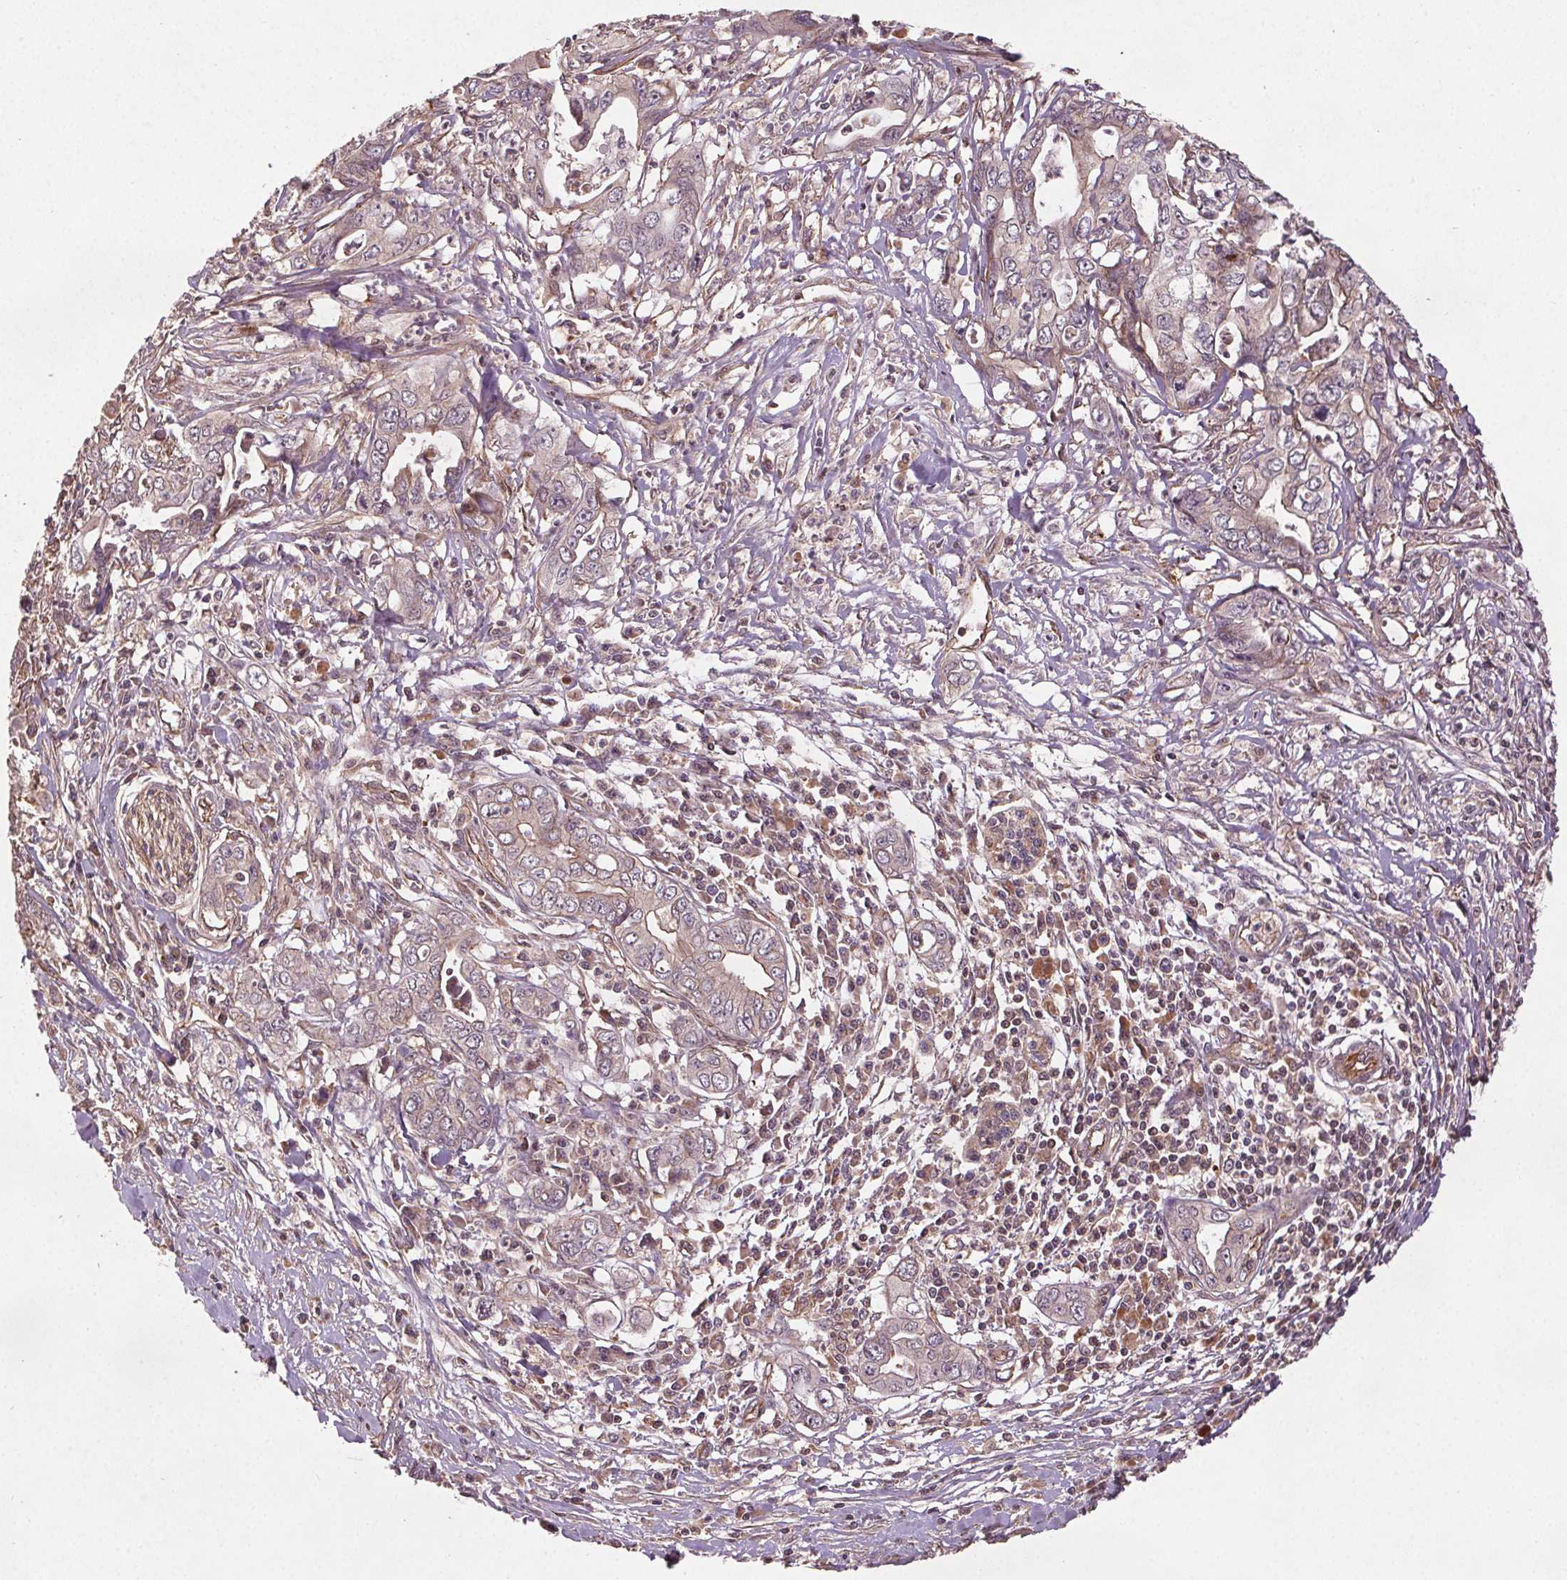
{"staining": {"intensity": "weak", "quantity": "<25%", "location": "cytoplasmic/membranous"}, "tissue": "pancreatic cancer", "cell_type": "Tumor cells", "image_type": "cancer", "snomed": [{"axis": "morphology", "description": "Adenocarcinoma, NOS"}, {"axis": "topography", "description": "Pancreas"}], "caption": "The immunohistochemistry micrograph has no significant expression in tumor cells of pancreatic cancer (adenocarcinoma) tissue.", "gene": "SEC14L2", "patient": {"sex": "male", "age": 68}}